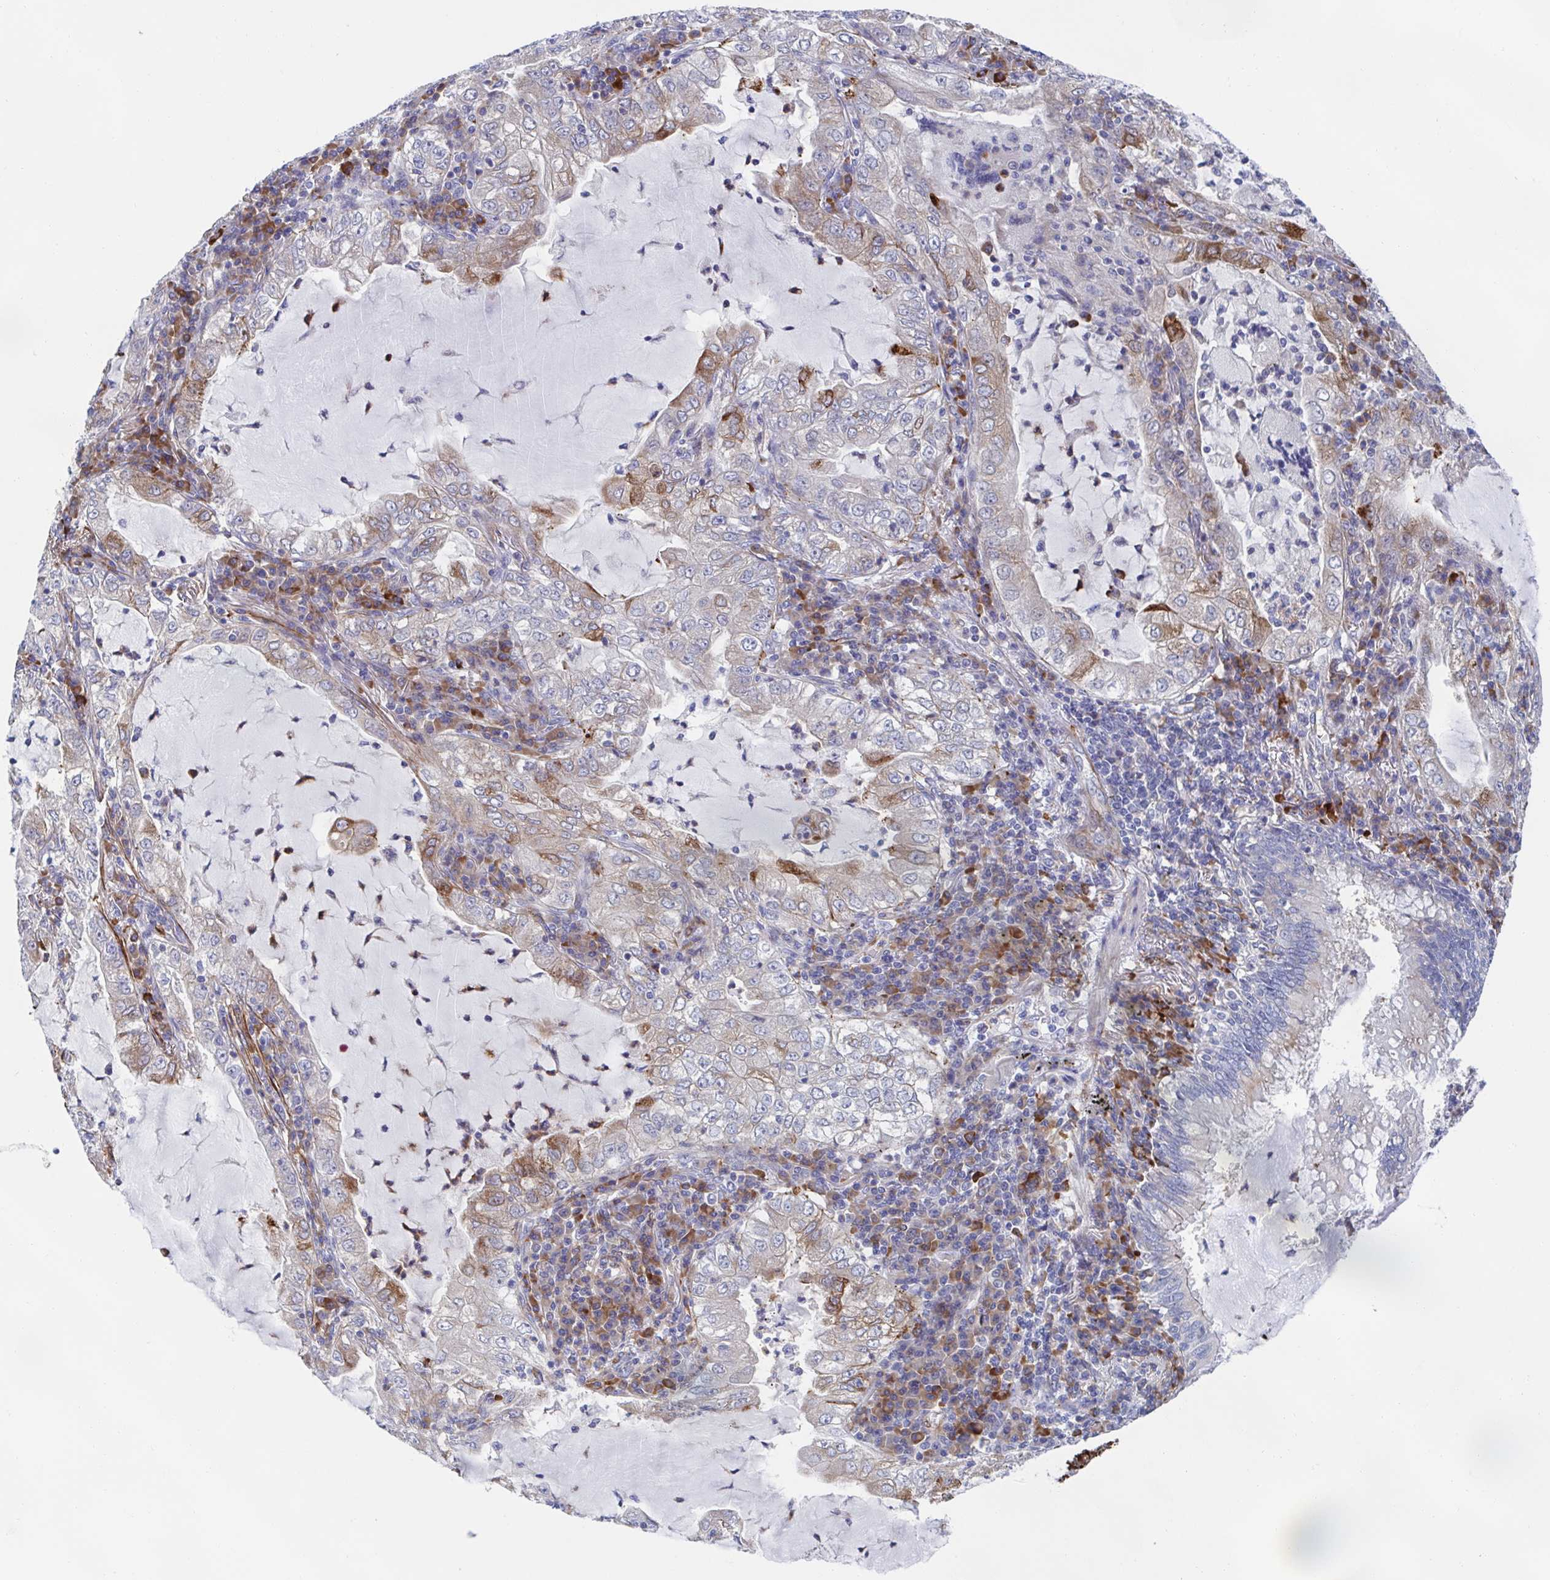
{"staining": {"intensity": "moderate", "quantity": "<25%", "location": "cytoplasmic/membranous"}, "tissue": "lung cancer", "cell_type": "Tumor cells", "image_type": "cancer", "snomed": [{"axis": "morphology", "description": "Adenocarcinoma, NOS"}, {"axis": "topography", "description": "Lung"}], "caption": "Brown immunohistochemical staining in human adenocarcinoma (lung) shows moderate cytoplasmic/membranous positivity in about <25% of tumor cells. (Brightfield microscopy of DAB IHC at high magnification).", "gene": "KLC3", "patient": {"sex": "female", "age": 73}}